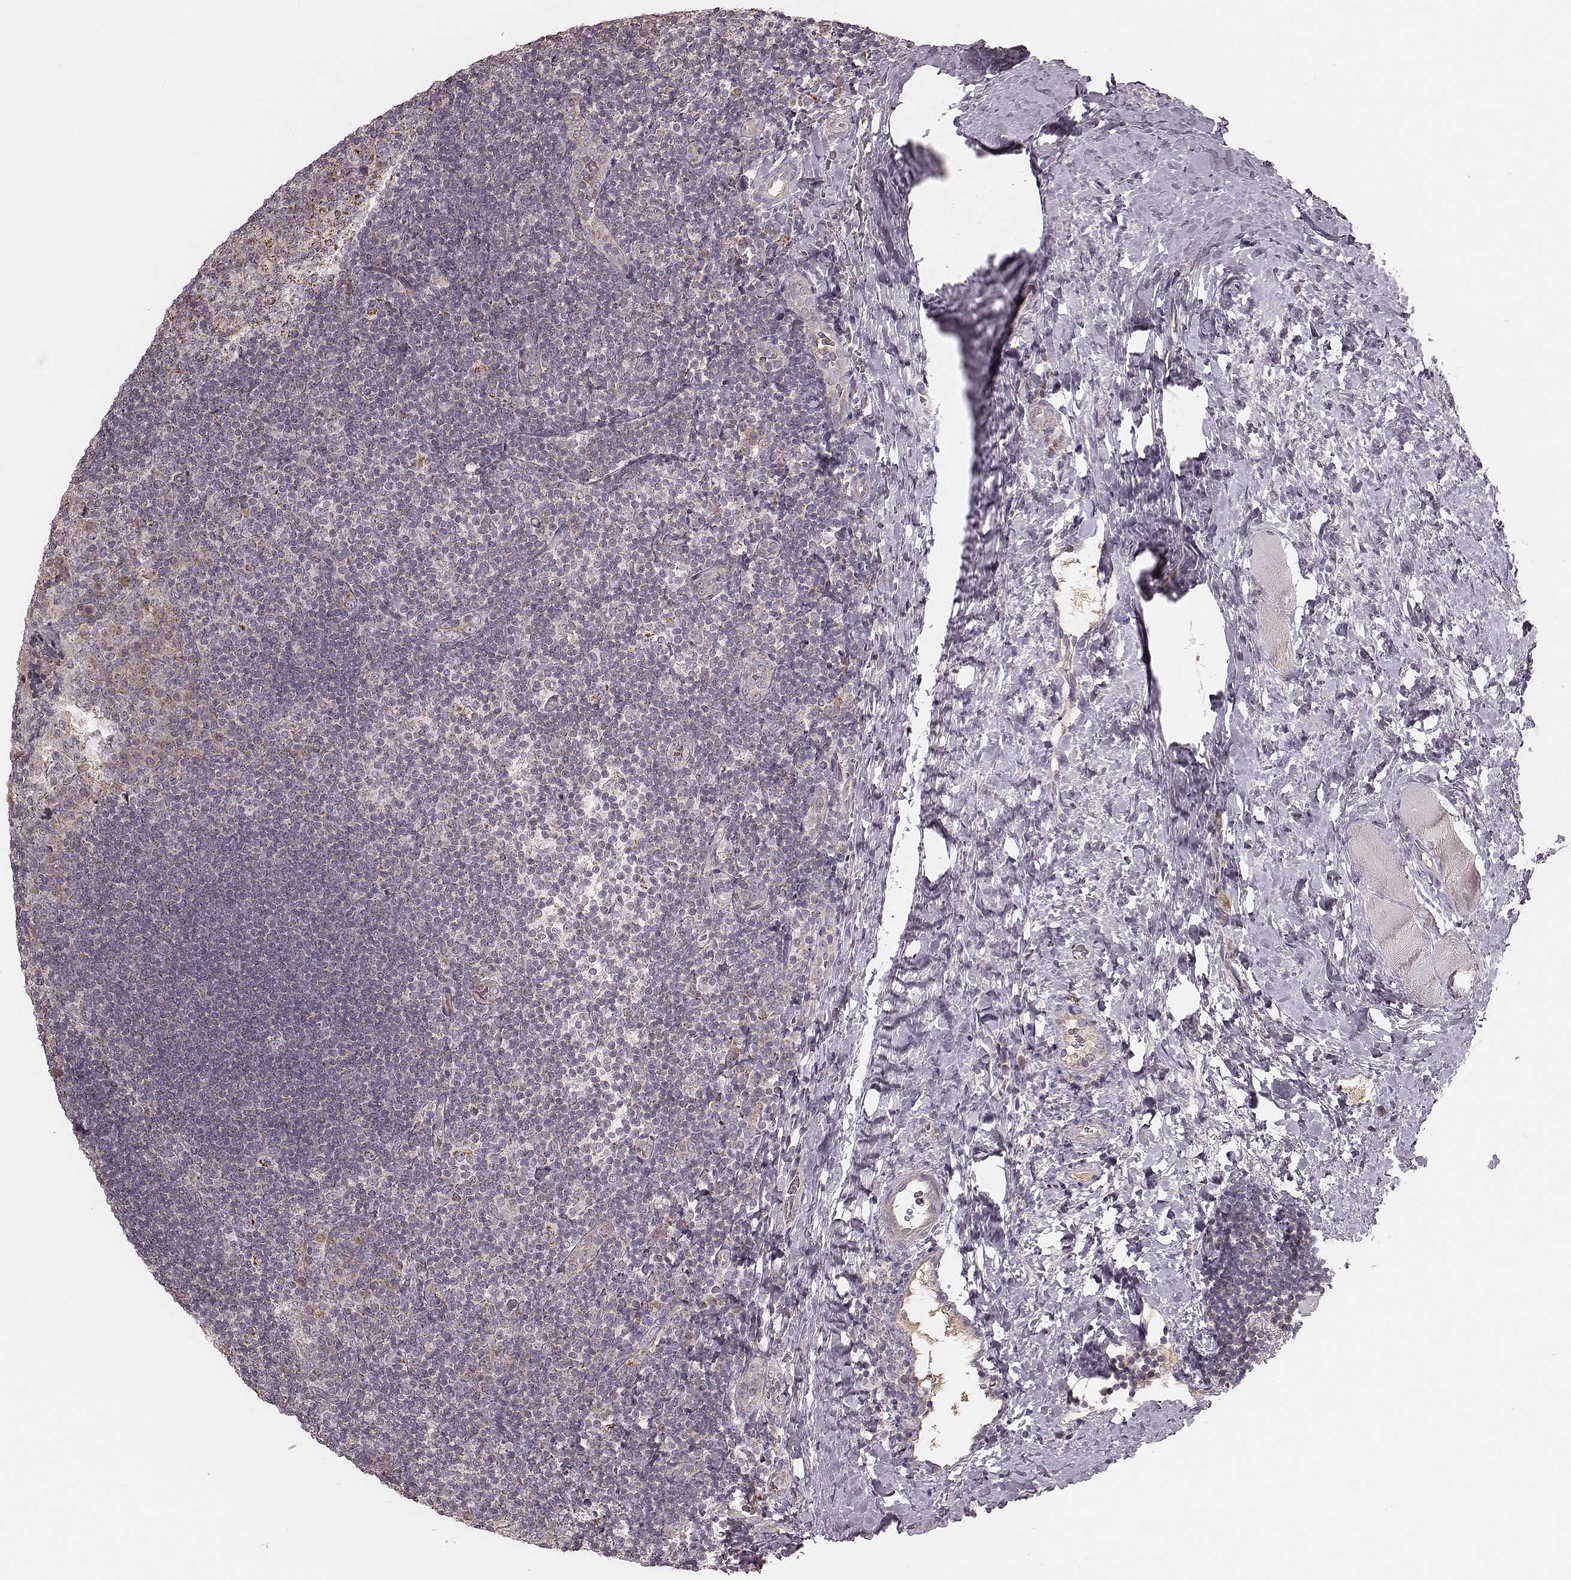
{"staining": {"intensity": "strong", "quantity": "<25%", "location": "cytoplasmic/membranous"}, "tissue": "tonsil", "cell_type": "Germinal center cells", "image_type": "normal", "snomed": [{"axis": "morphology", "description": "Normal tissue, NOS"}, {"axis": "topography", "description": "Tonsil"}], "caption": "Human tonsil stained with a brown dye displays strong cytoplasmic/membranous positive positivity in approximately <25% of germinal center cells.", "gene": "MRPS27", "patient": {"sex": "male", "age": 17}}